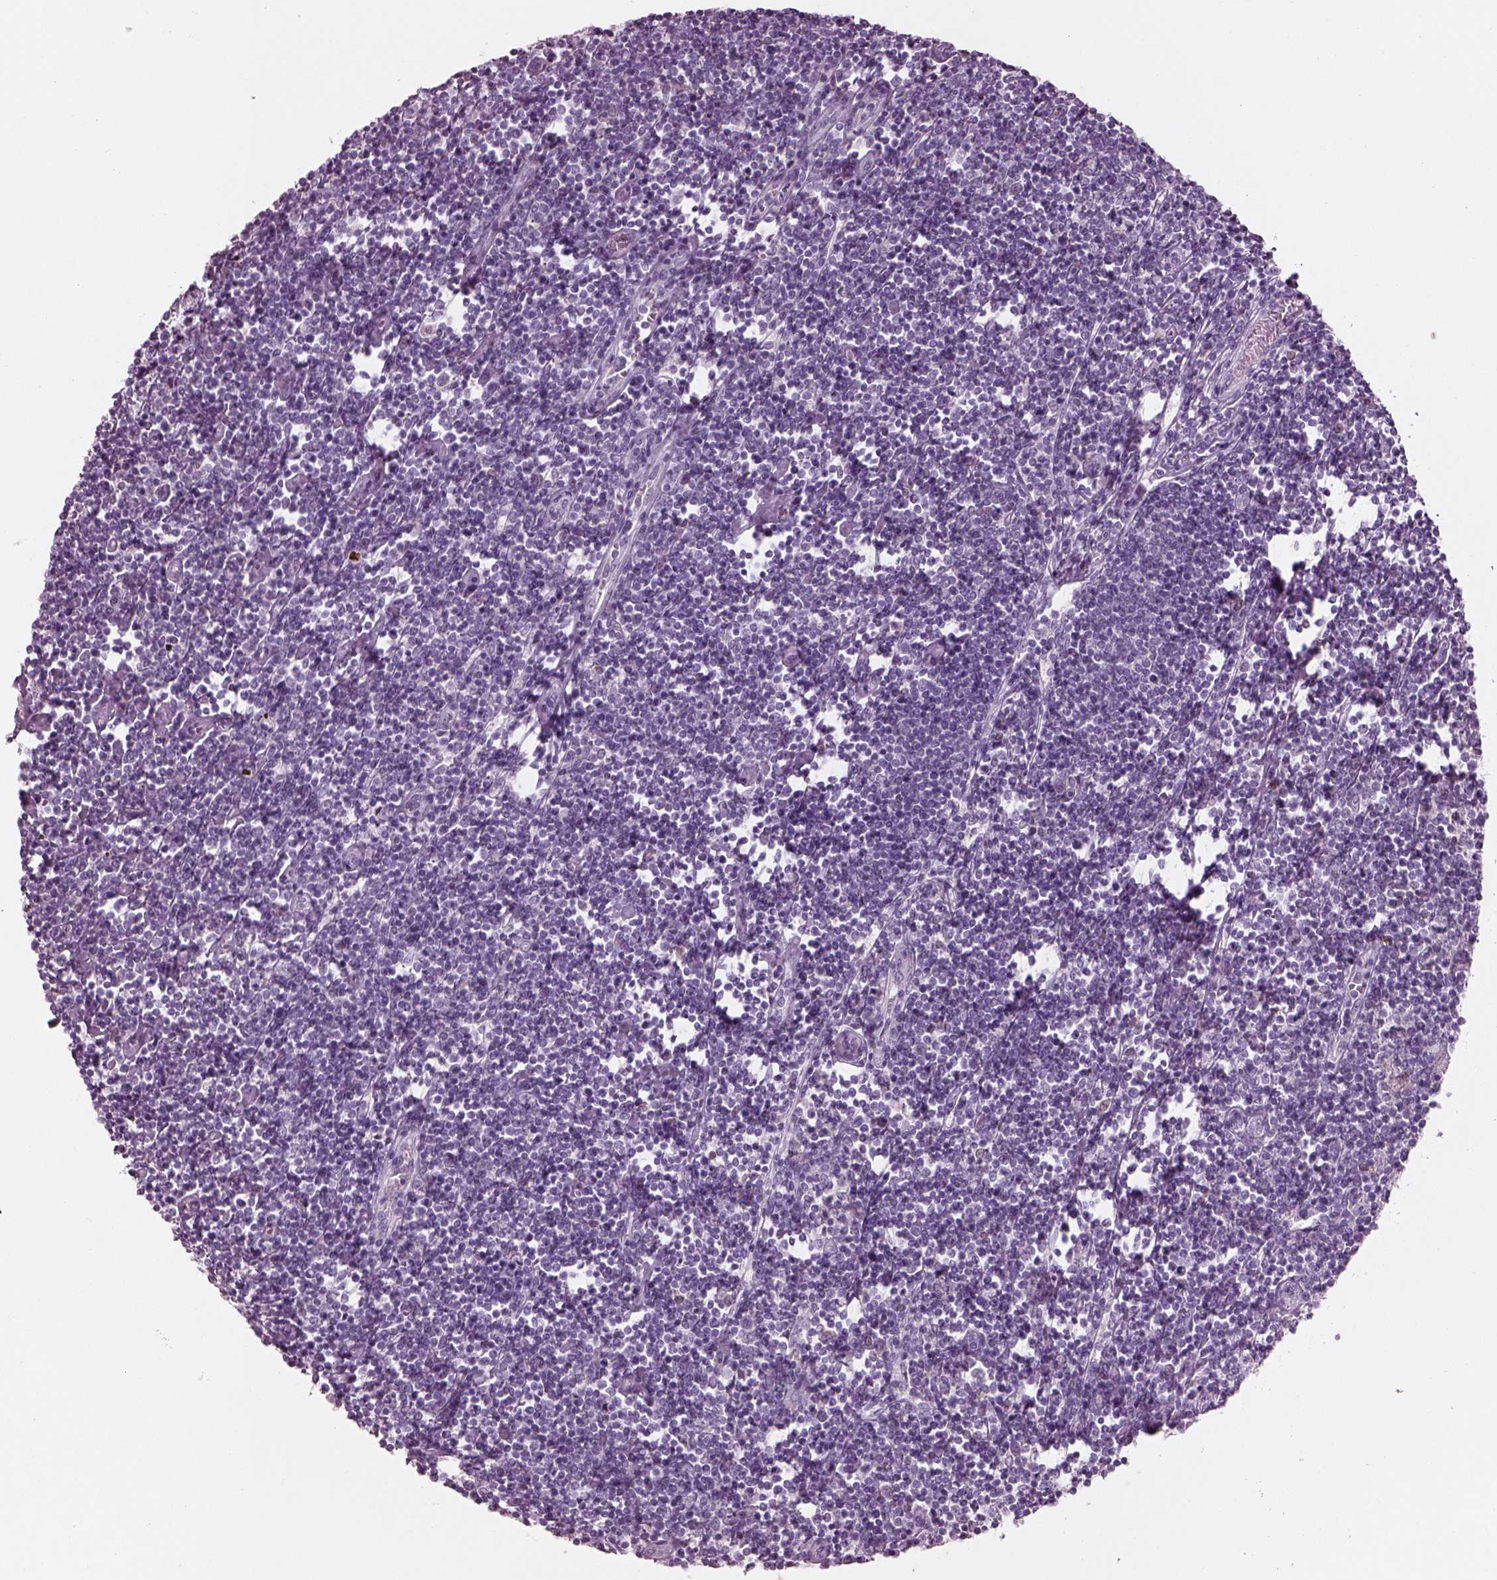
{"staining": {"intensity": "negative", "quantity": "none", "location": "none"}, "tissue": "lymphoma", "cell_type": "Tumor cells", "image_type": "cancer", "snomed": [{"axis": "morphology", "description": "Hodgkin's disease, NOS"}, {"axis": "topography", "description": "Lymph node"}], "caption": "High magnification brightfield microscopy of lymphoma stained with DAB (3,3'-diaminobenzidine) (brown) and counterstained with hematoxylin (blue): tumor cells show no significant positivity. Nuclei are stained in blue.", "gene": "SLC27A2", "patient": {"sex": "male", "age": 40}}